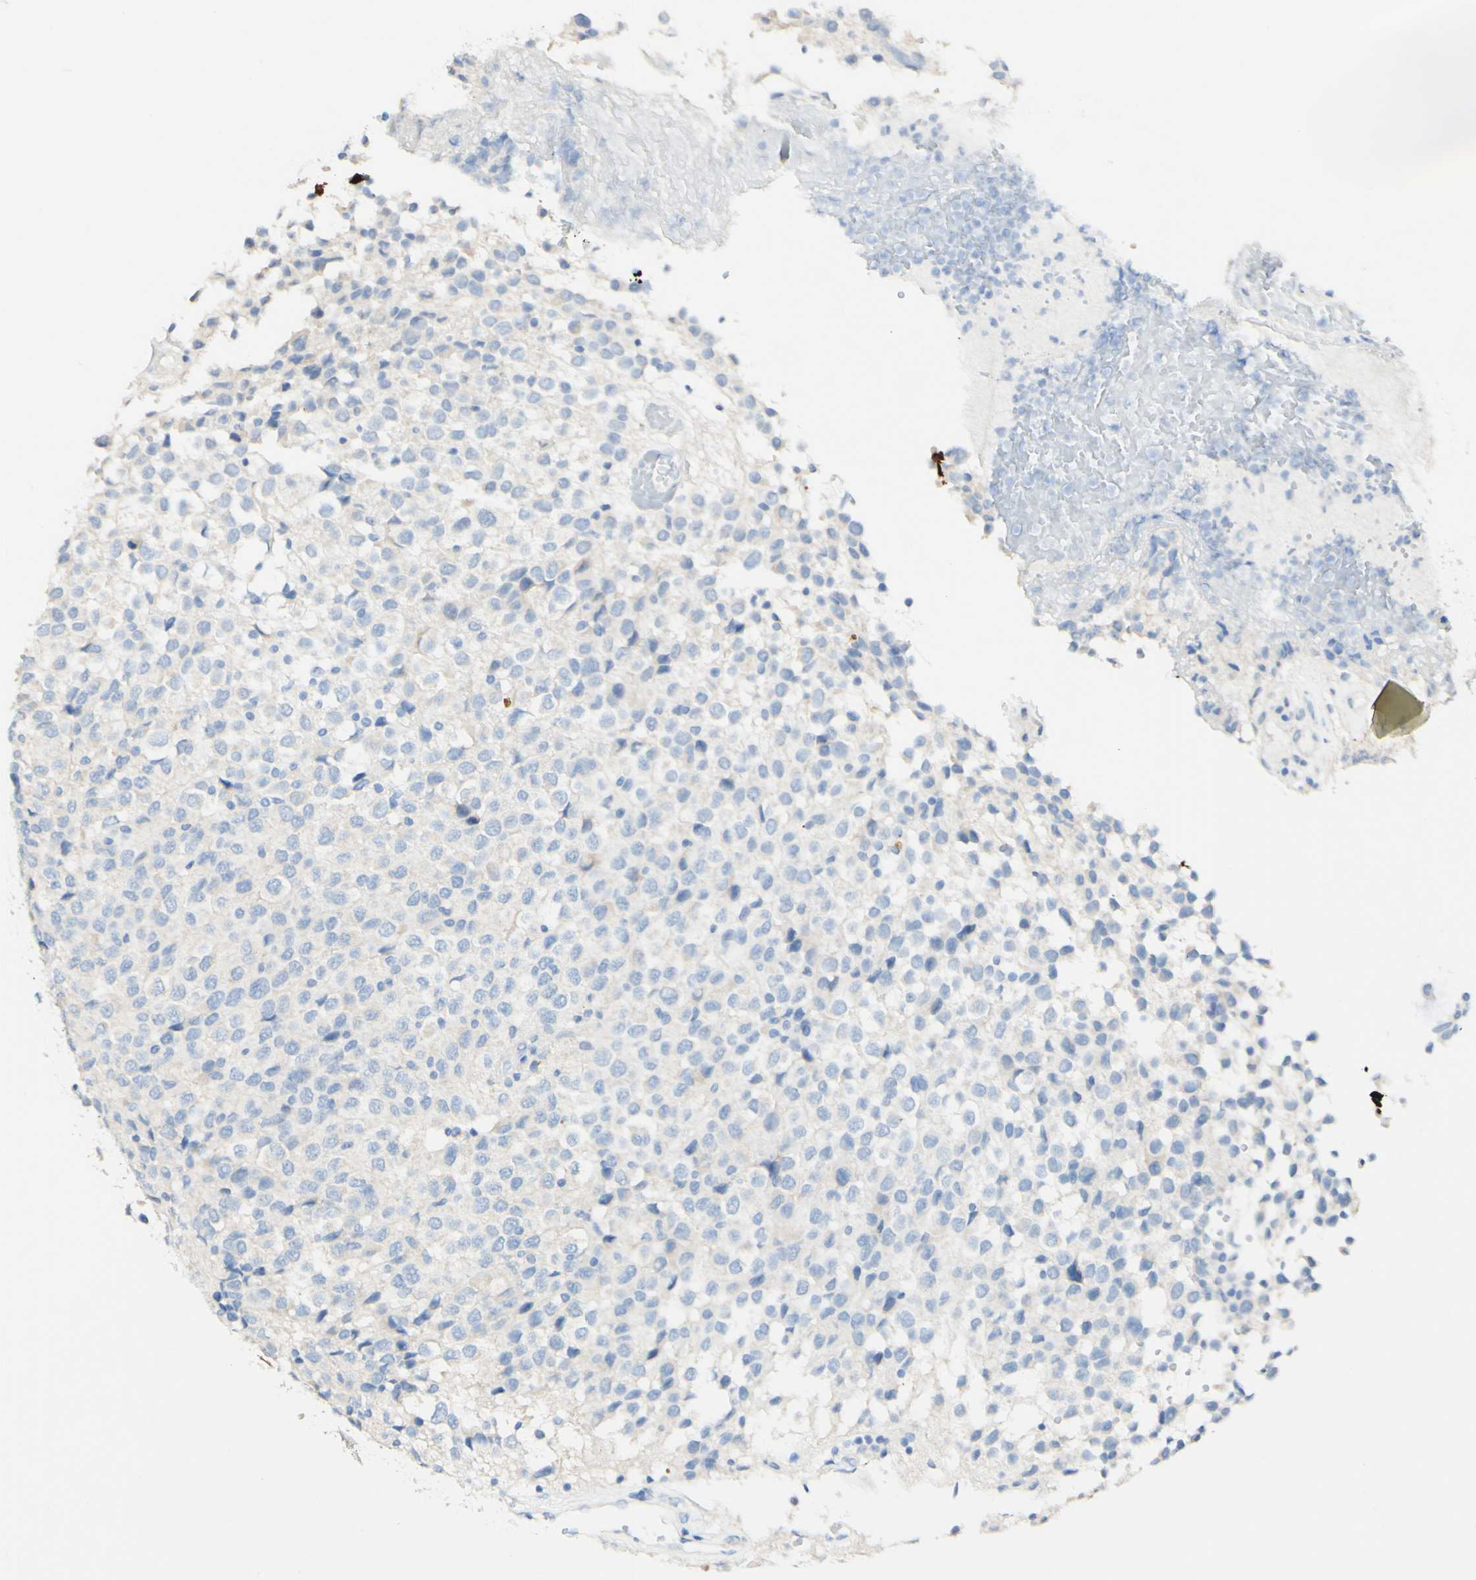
{"staining": {"intensity": "negative", "quantity": "none", "location": "none"}, "tissue": "glioma", "cell_type": "Tumor cells", "image_type": "cancer", "snomed": [{"axis": "morphology", "description": "Glioma, malignant, High grade"}, {"axis": "topography", "description": "Brain"}], "caption": "DAB immunohistochemical staining of human glioma reveals no significant expression in tumor cells. The staining is performed using DAB (3,3'-diaminobenzidine) brown chromogen with nuclei counter-stained in using hematoxylin.", "gene": "FGF4", "patient": {"sex": "male", "age": 32}}